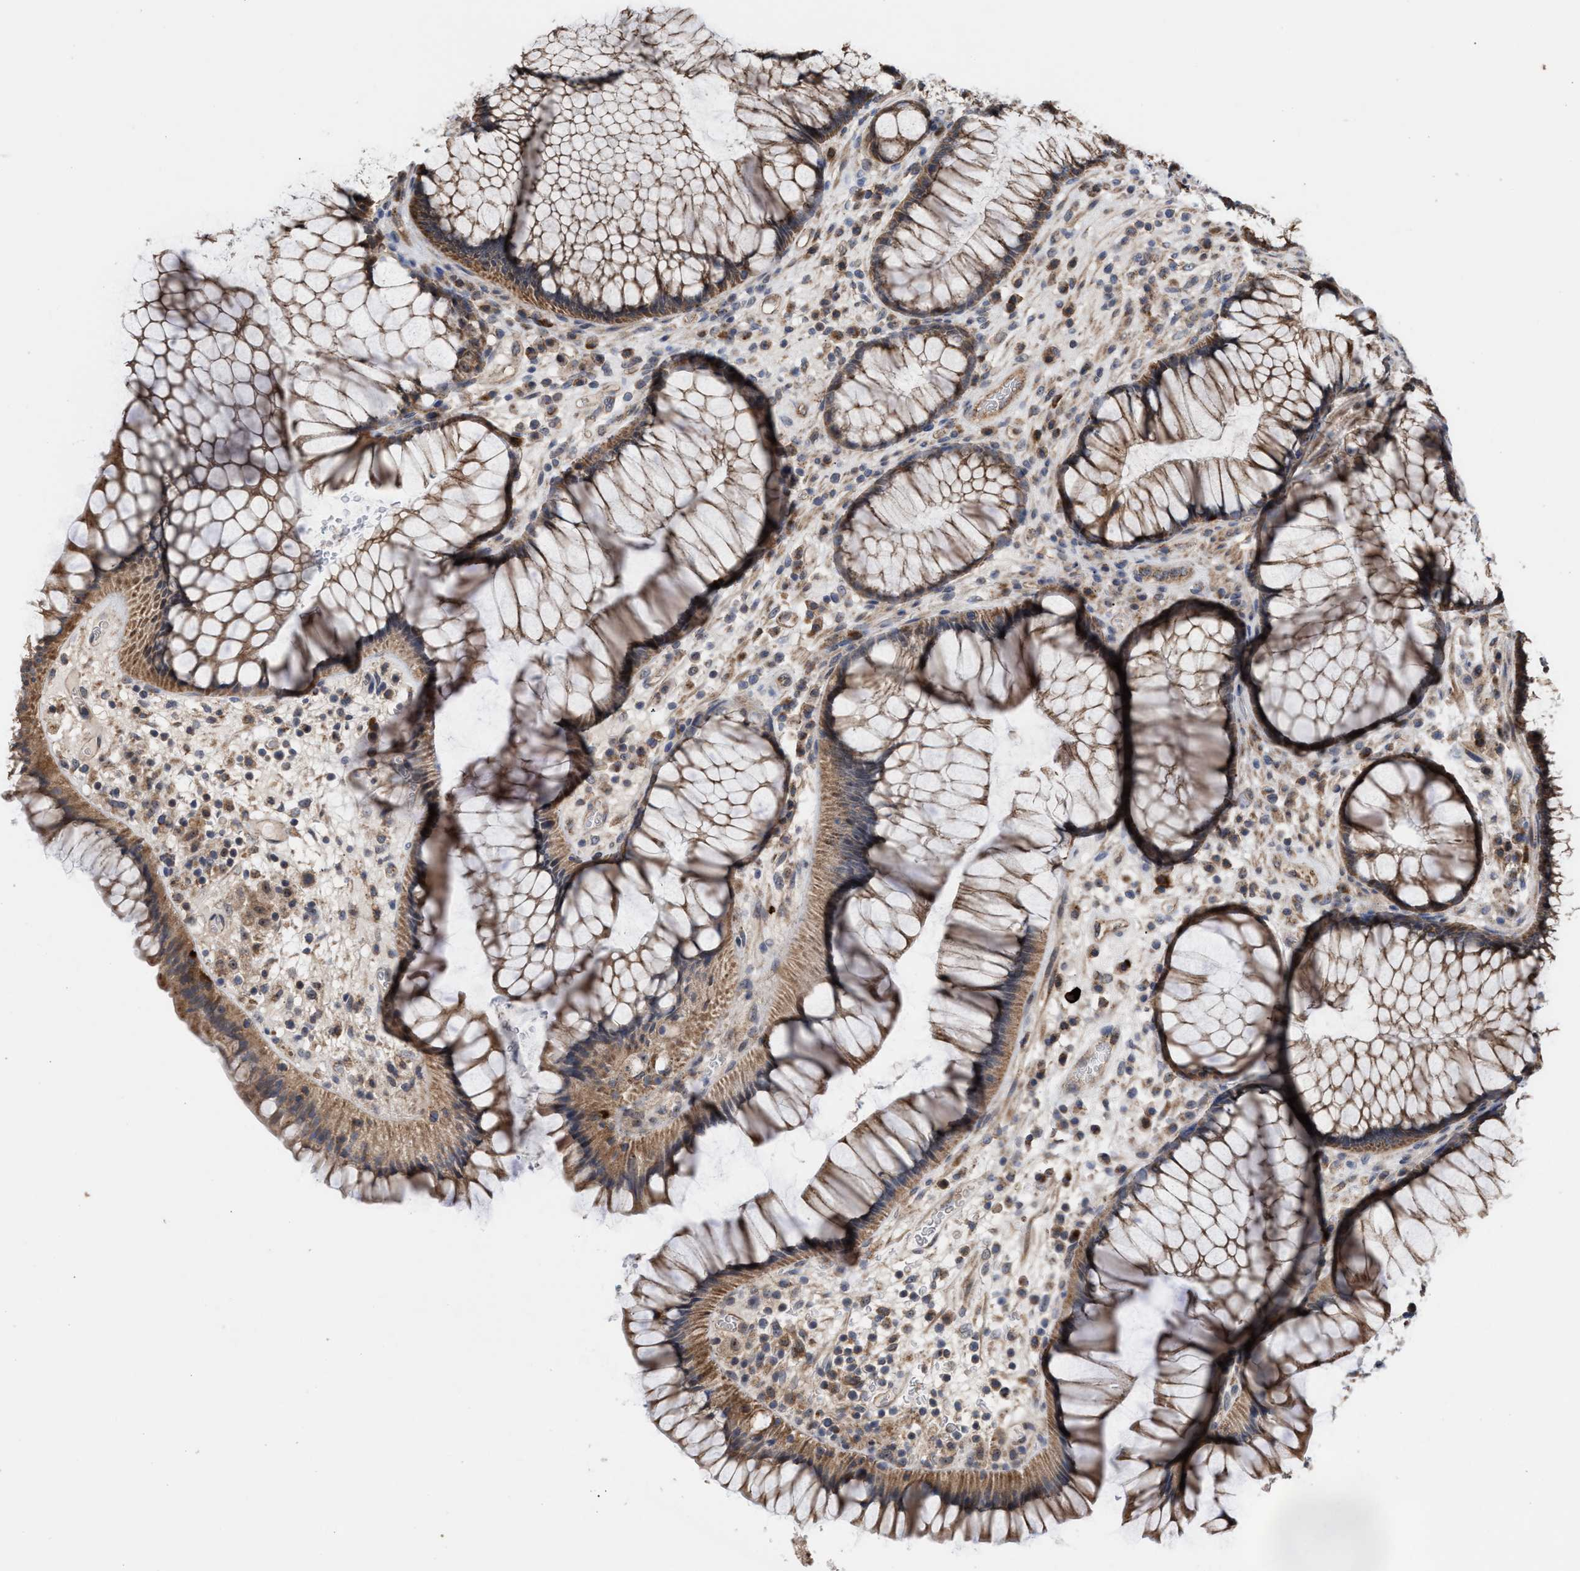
{"staining": {"intensity": "moderate", "quantity": ">75%", "location": "cytoplasmic/membranous"}, "tissue": "rectum", "cell_type": "Glandular cells", "image_type": "normal", "snomed": [{"axis": "morphology", "description": "Normal tissue, NOS"}, {"axis": "topography", "description": "Rectum"}], "caption": "DAB (3,3'-diaminobenzidine) immunohistochemical staining of benign rectum exhibits moderate cytoplasmic/membranous protein positivity in approximately >75% of glandular cells.", "gene": "EXOSC2", "patient": {"sex": "male", "age": 51}}